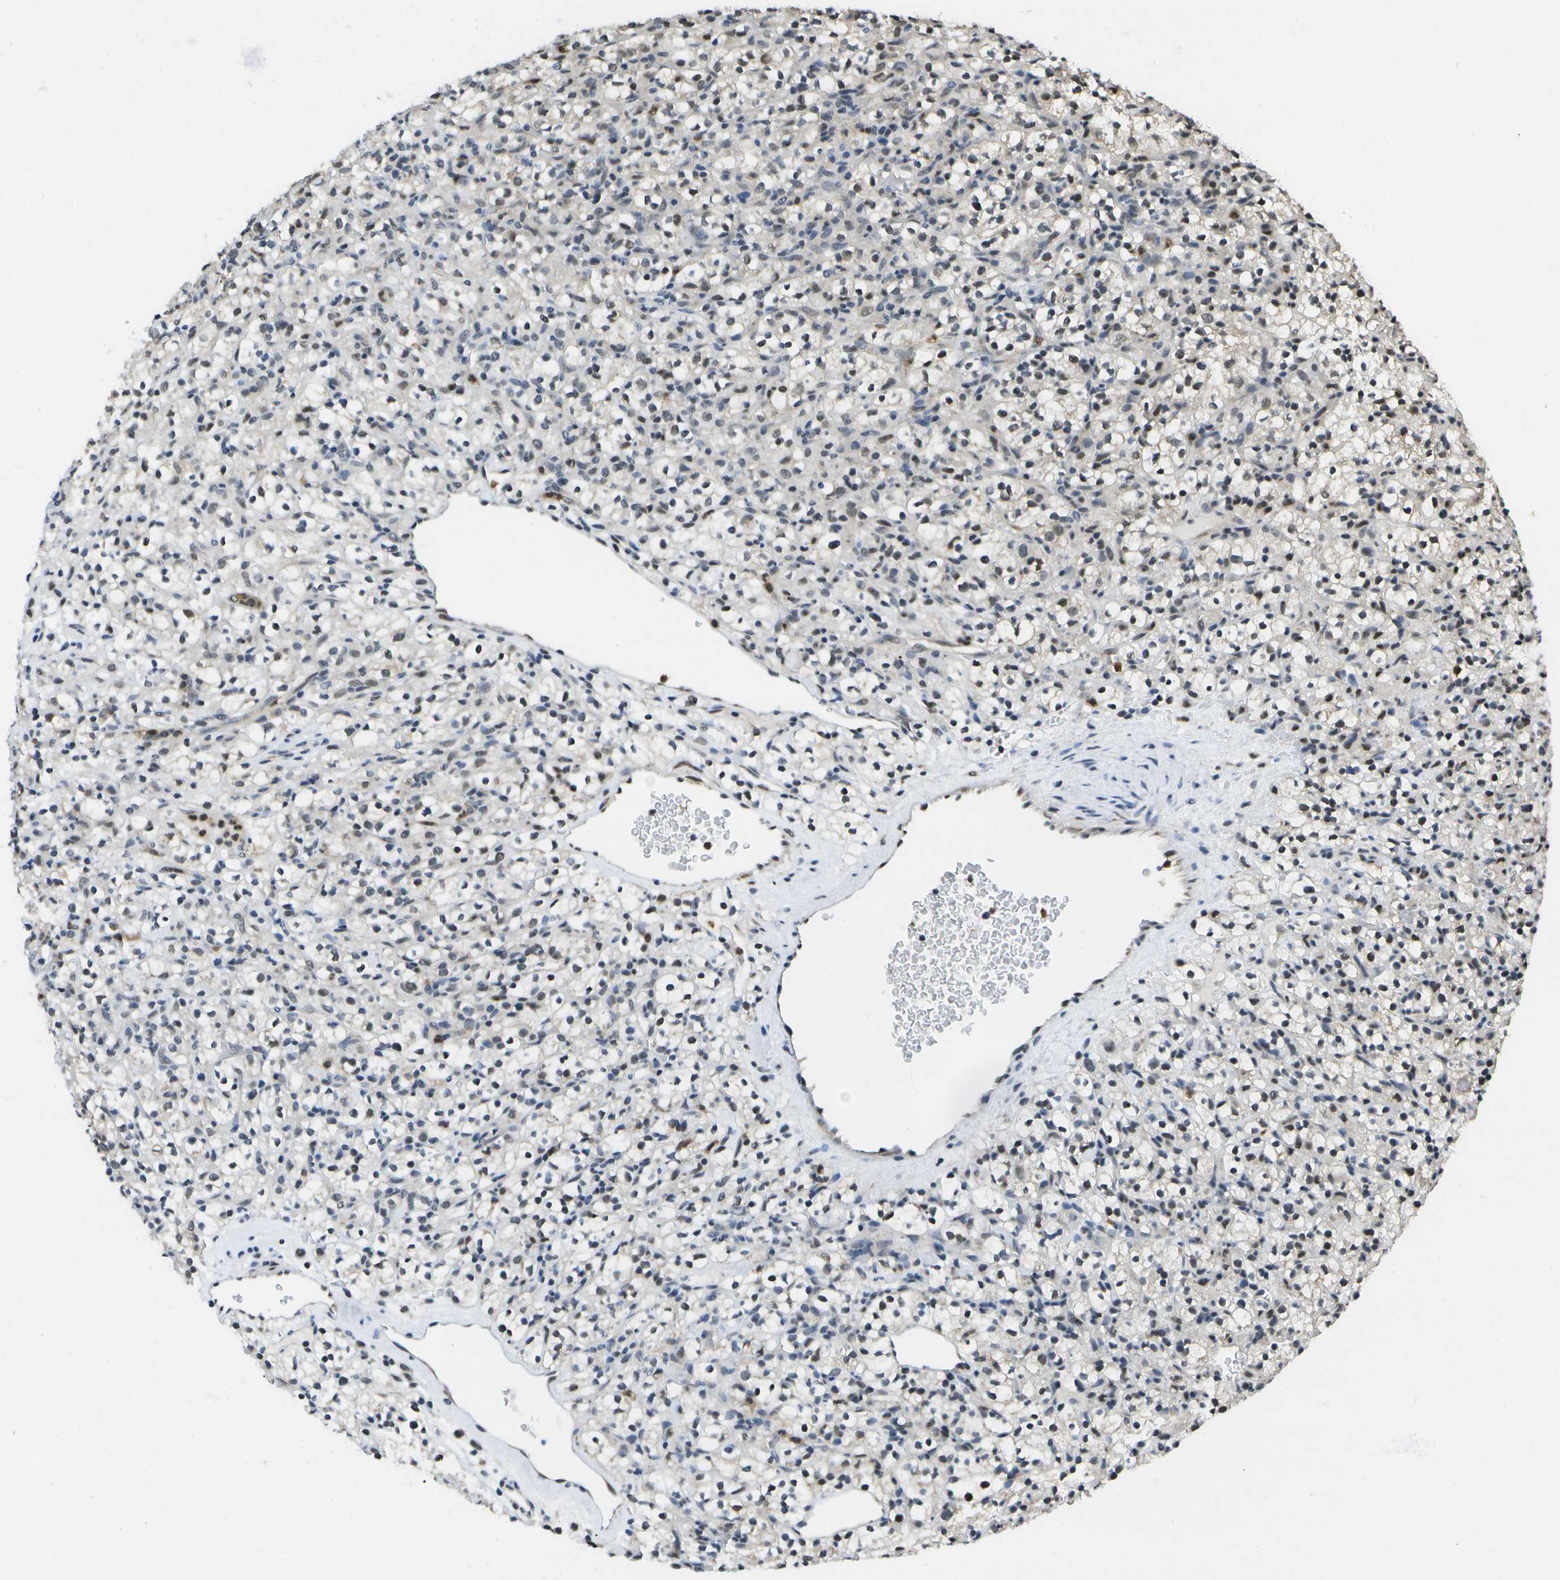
{"staining": {"intensity": "moderate", "quantity": "25%-75%", "location": "nuclear"}, "tissue": "renal cancer", "cell_type": "Tumor cells", "image_type": "cancer", "snomed": [{"axis": "morphology", "description": "Normal tissue, NOS"}, {"axis": "morphology", "description": "Adenocarcinoma, NOS"}, {"axis": "topography", "description": "Kidney"}], "caption": "Brown immunohistochemical staining in human renal adenocarcinoma displays moderate nuclear expression in about 25%-75% of tumor cells. The staining is performed using DAB brown chromogen to label protein expression. The nuclei are counter-stained blue using hematoxylin.", "gene": "DSE", "patient": {"sex": "female", "age": 72}}